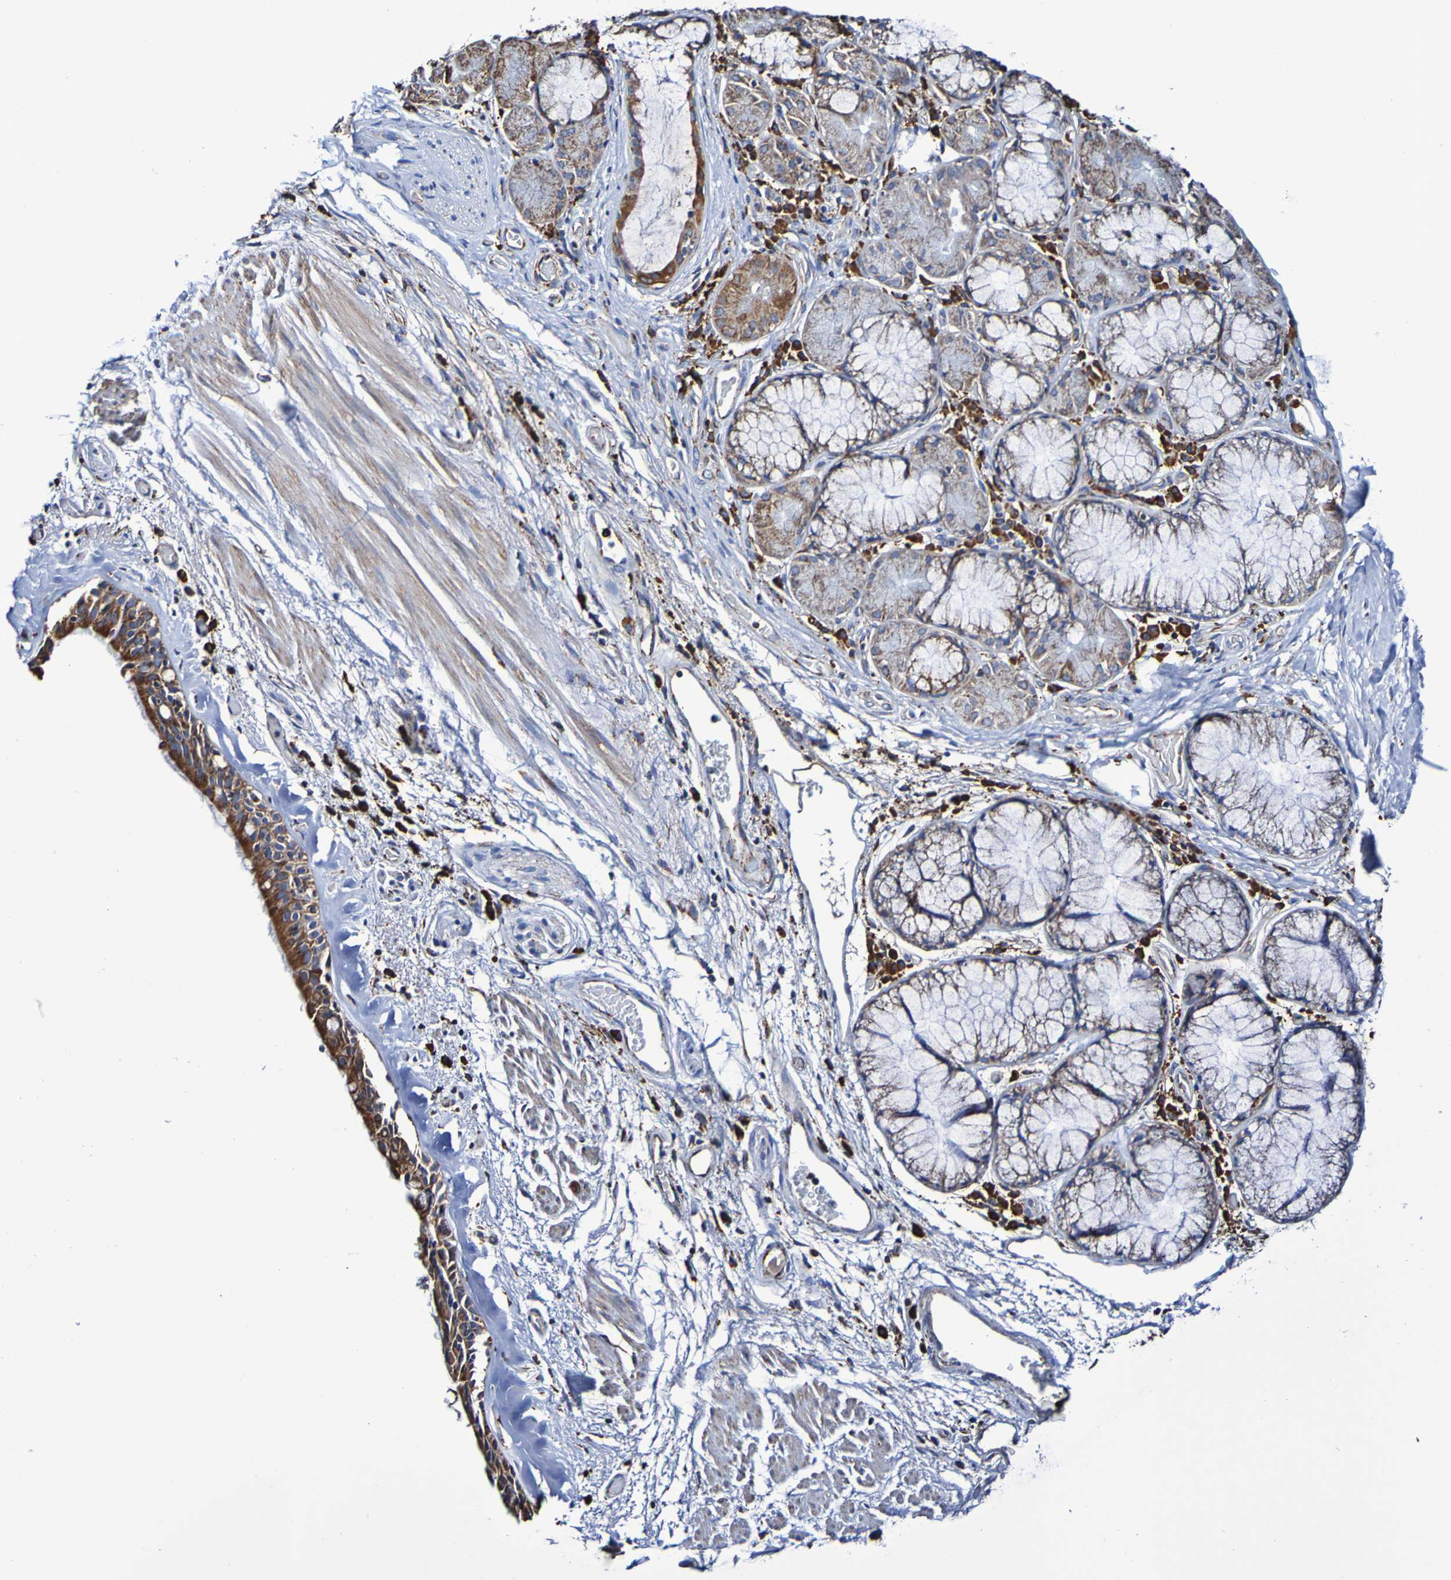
{"staining": {"intensity": "strong", "quantity": ">75%", "location": "cytoplasmic/membranous"}, "tissue": "bronchus", "cell_type": "Respiratory epithelial cells", "image_type": "normal", "snomed": [{"axis": "morphology", "description": "Normal tissue, NOS"}, {"axis": "morphology", "description": "Adenocarcinoma, NOS"}, {"axis": "topography", "description": "Bronchus"}, {"axis": "topography", "description": "Lung"}], "caption": "Protein analysis of normal bronchus demonstrates strong cytoplasmic/membranous positivity in about >75% of respiratory epithelial cells.", "gene": "IL18R1", "patient": {"sex": "female", "age": 54}}